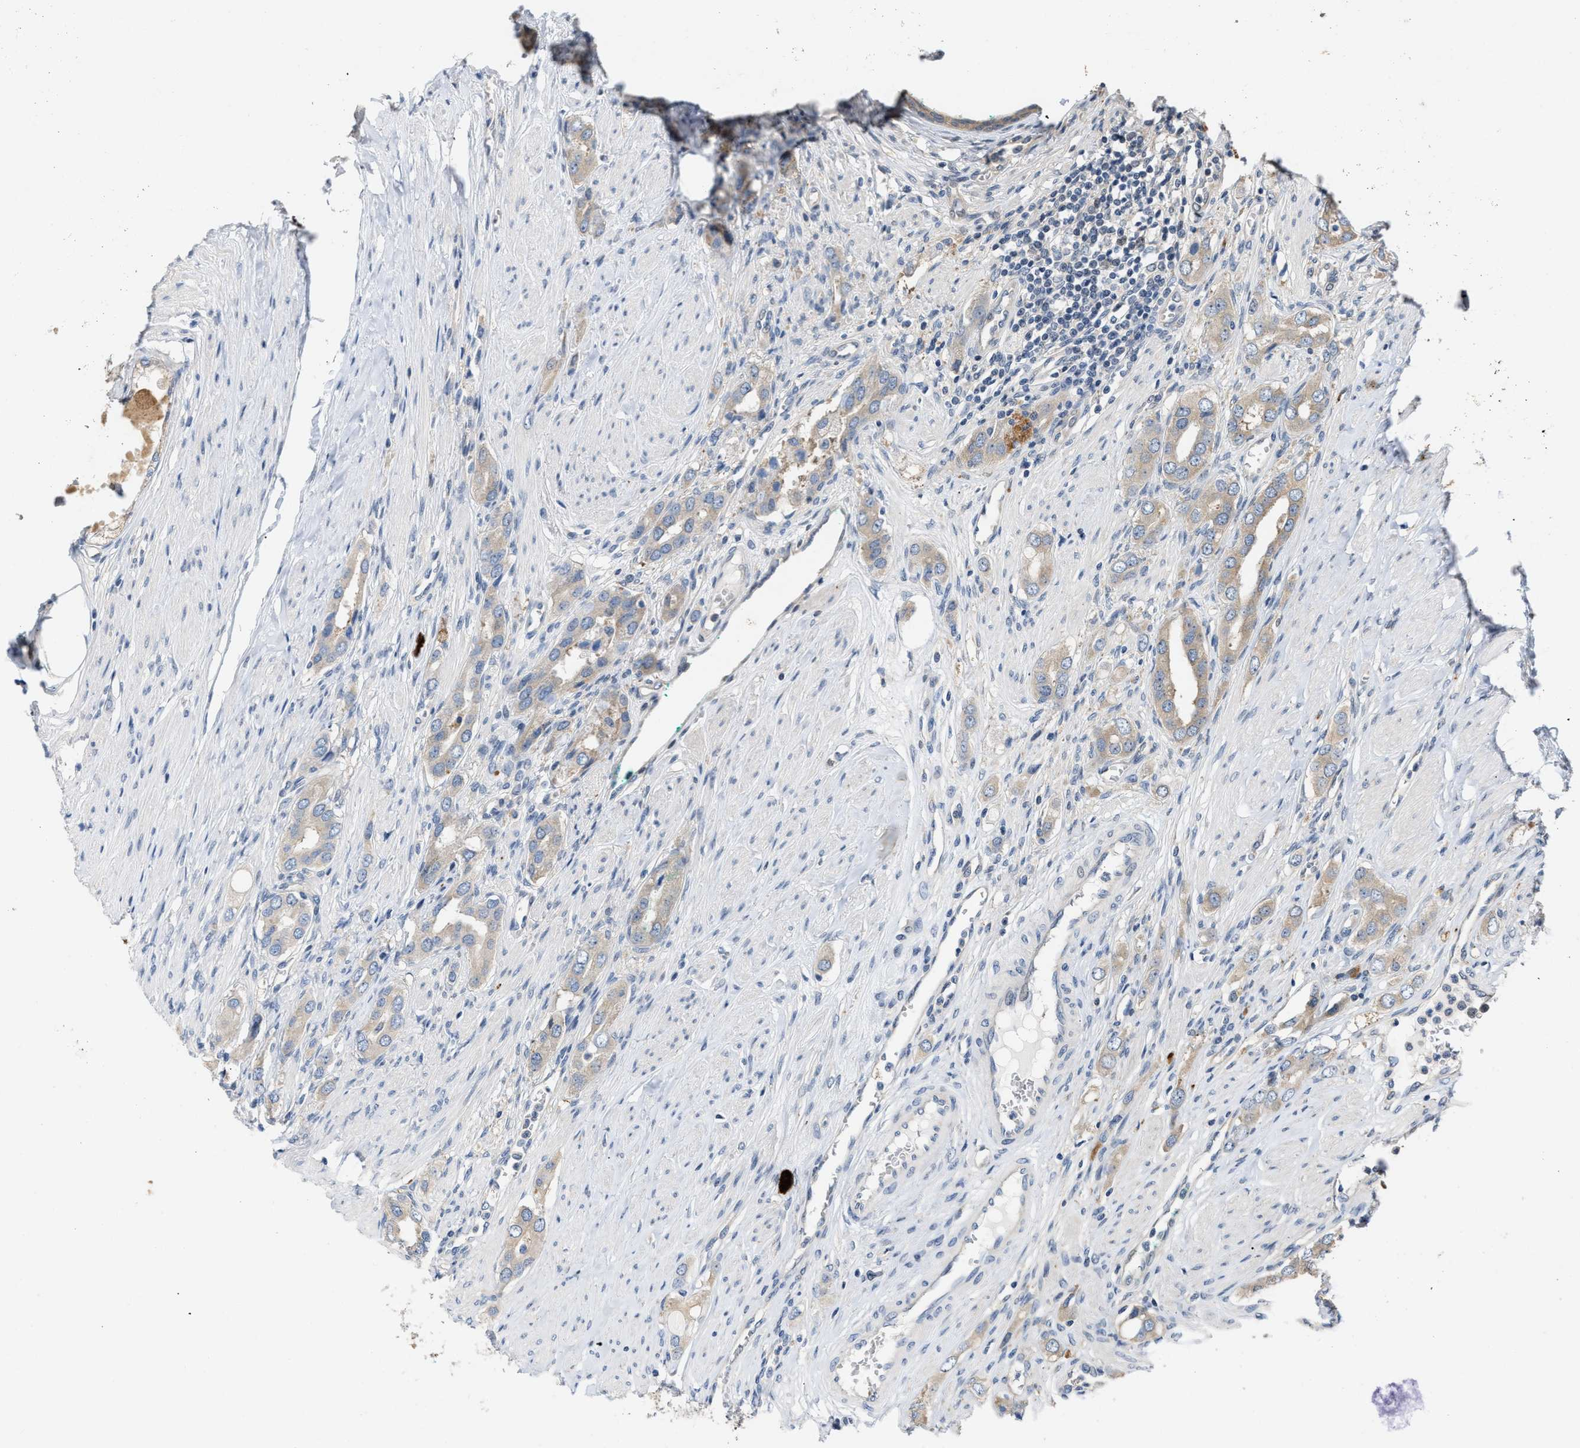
{"staining": {"intensity": "weak", "quantity": ">75%", "location": "cytoplasmic/membranous"}, "tissue": "prostate cancer", "cell_type": "Tumor cells", "image_type": "cancer", "snomed": [{"axis": "morphology", "description": "Adenocarcinoma, High grade"}, {"axis": "topography", "description": "Prostate"}], "caption": "Immunohistochemical staining of human prostate adenocarcinoma (high-grade) displays low levels of weak cytoplasmic/membranous protein staining in about >75% of tumor cells.", "gene": "CSNK1A1", "patient": {"sex": "male", "age": 52}}